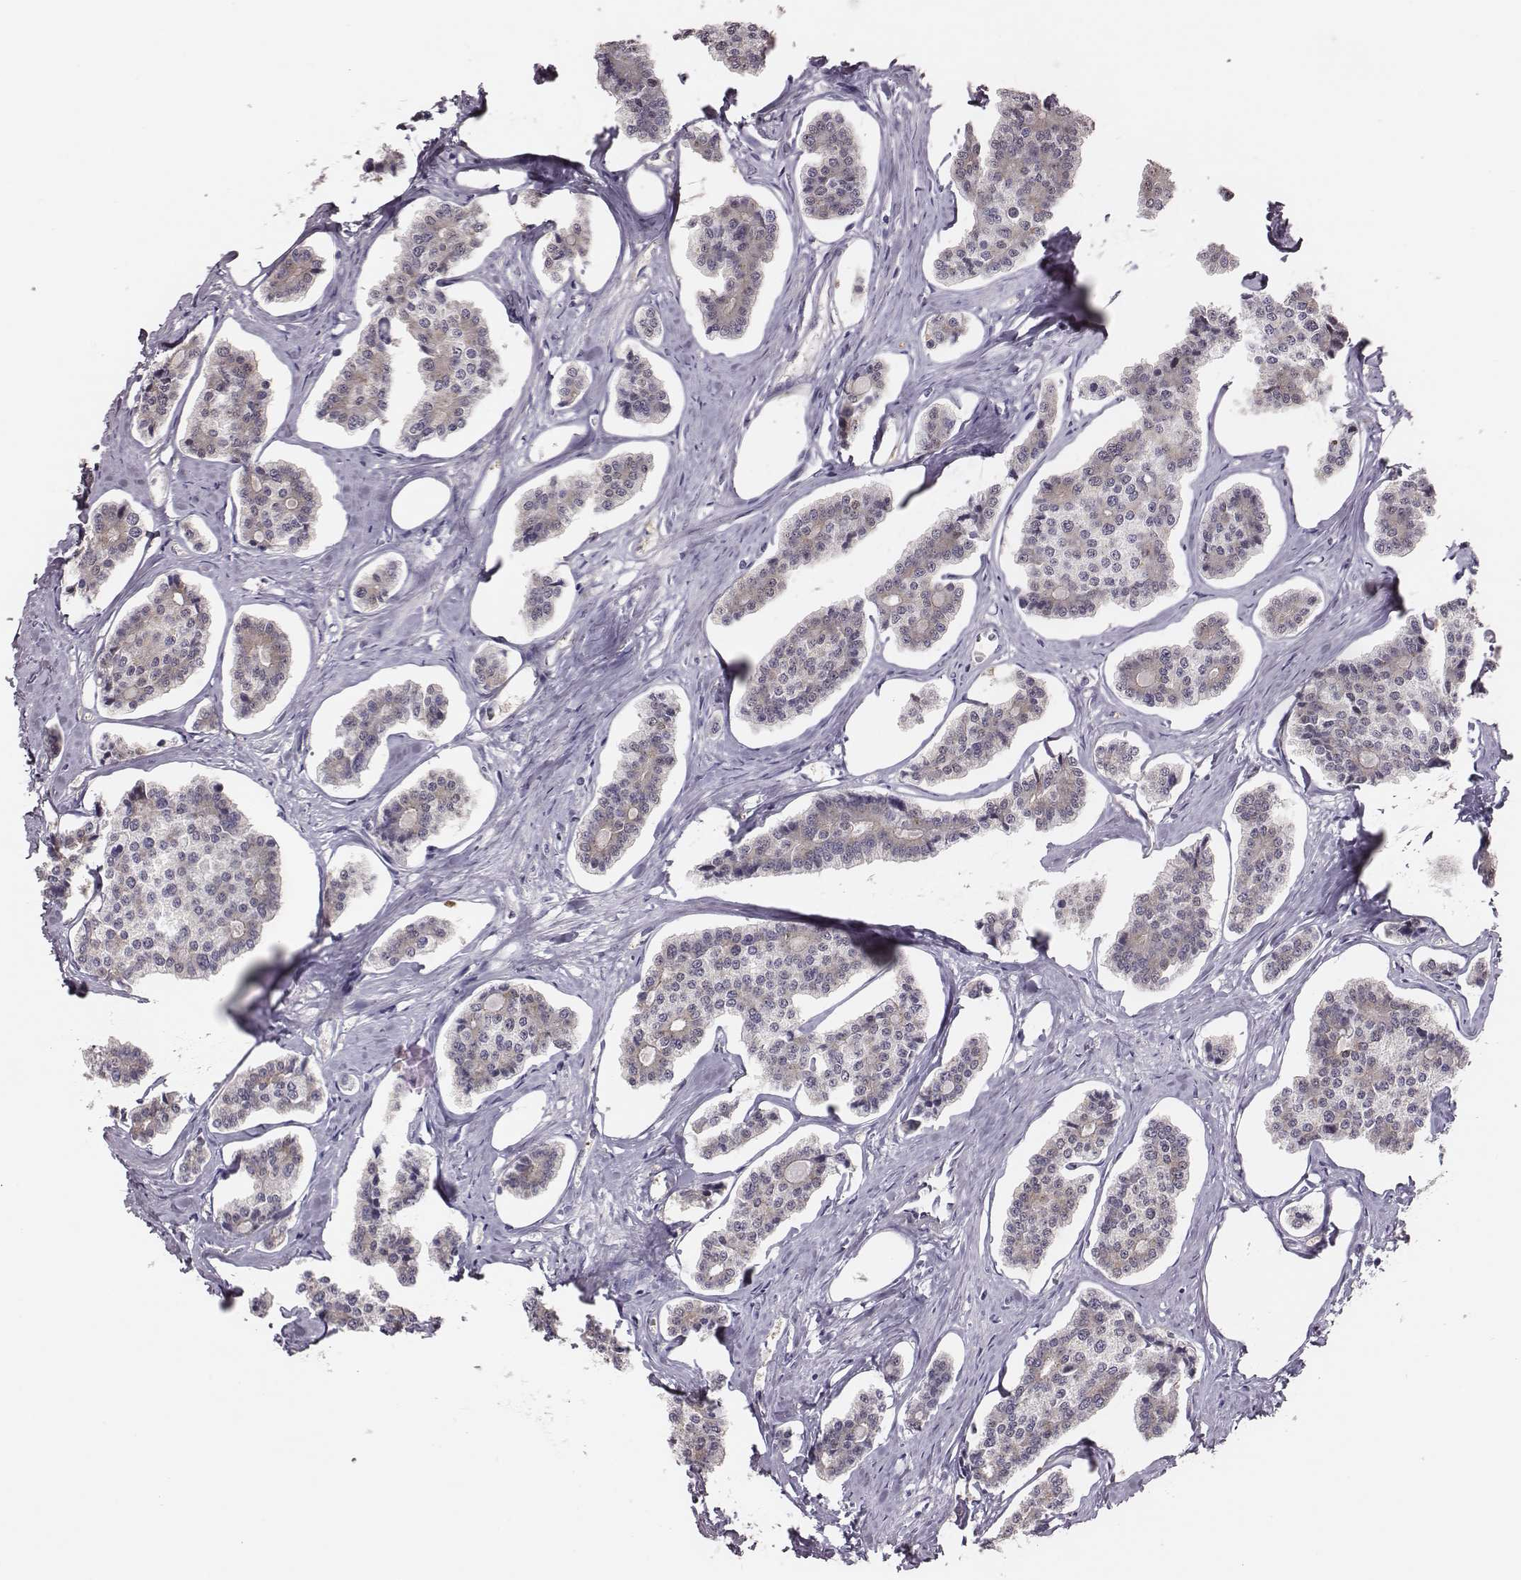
{"staining": {"intensity": "negative", "quantity": "none", "location": "none"}, "tissue": "carcinoid", "cell_type": "Tumor cells", "image_type": "cancer", "snomed": [{"axis": "morphology", "description": "Carcinoid, malignant, NOS"}, {"axis": "topography", "description": "Small intestine"}], "caption": "IHC of human carcinoid (malignant) exhibits no expression in tumor cells.", "gene": "SCML2", "patient": {"sex": "female", "age": 65}}